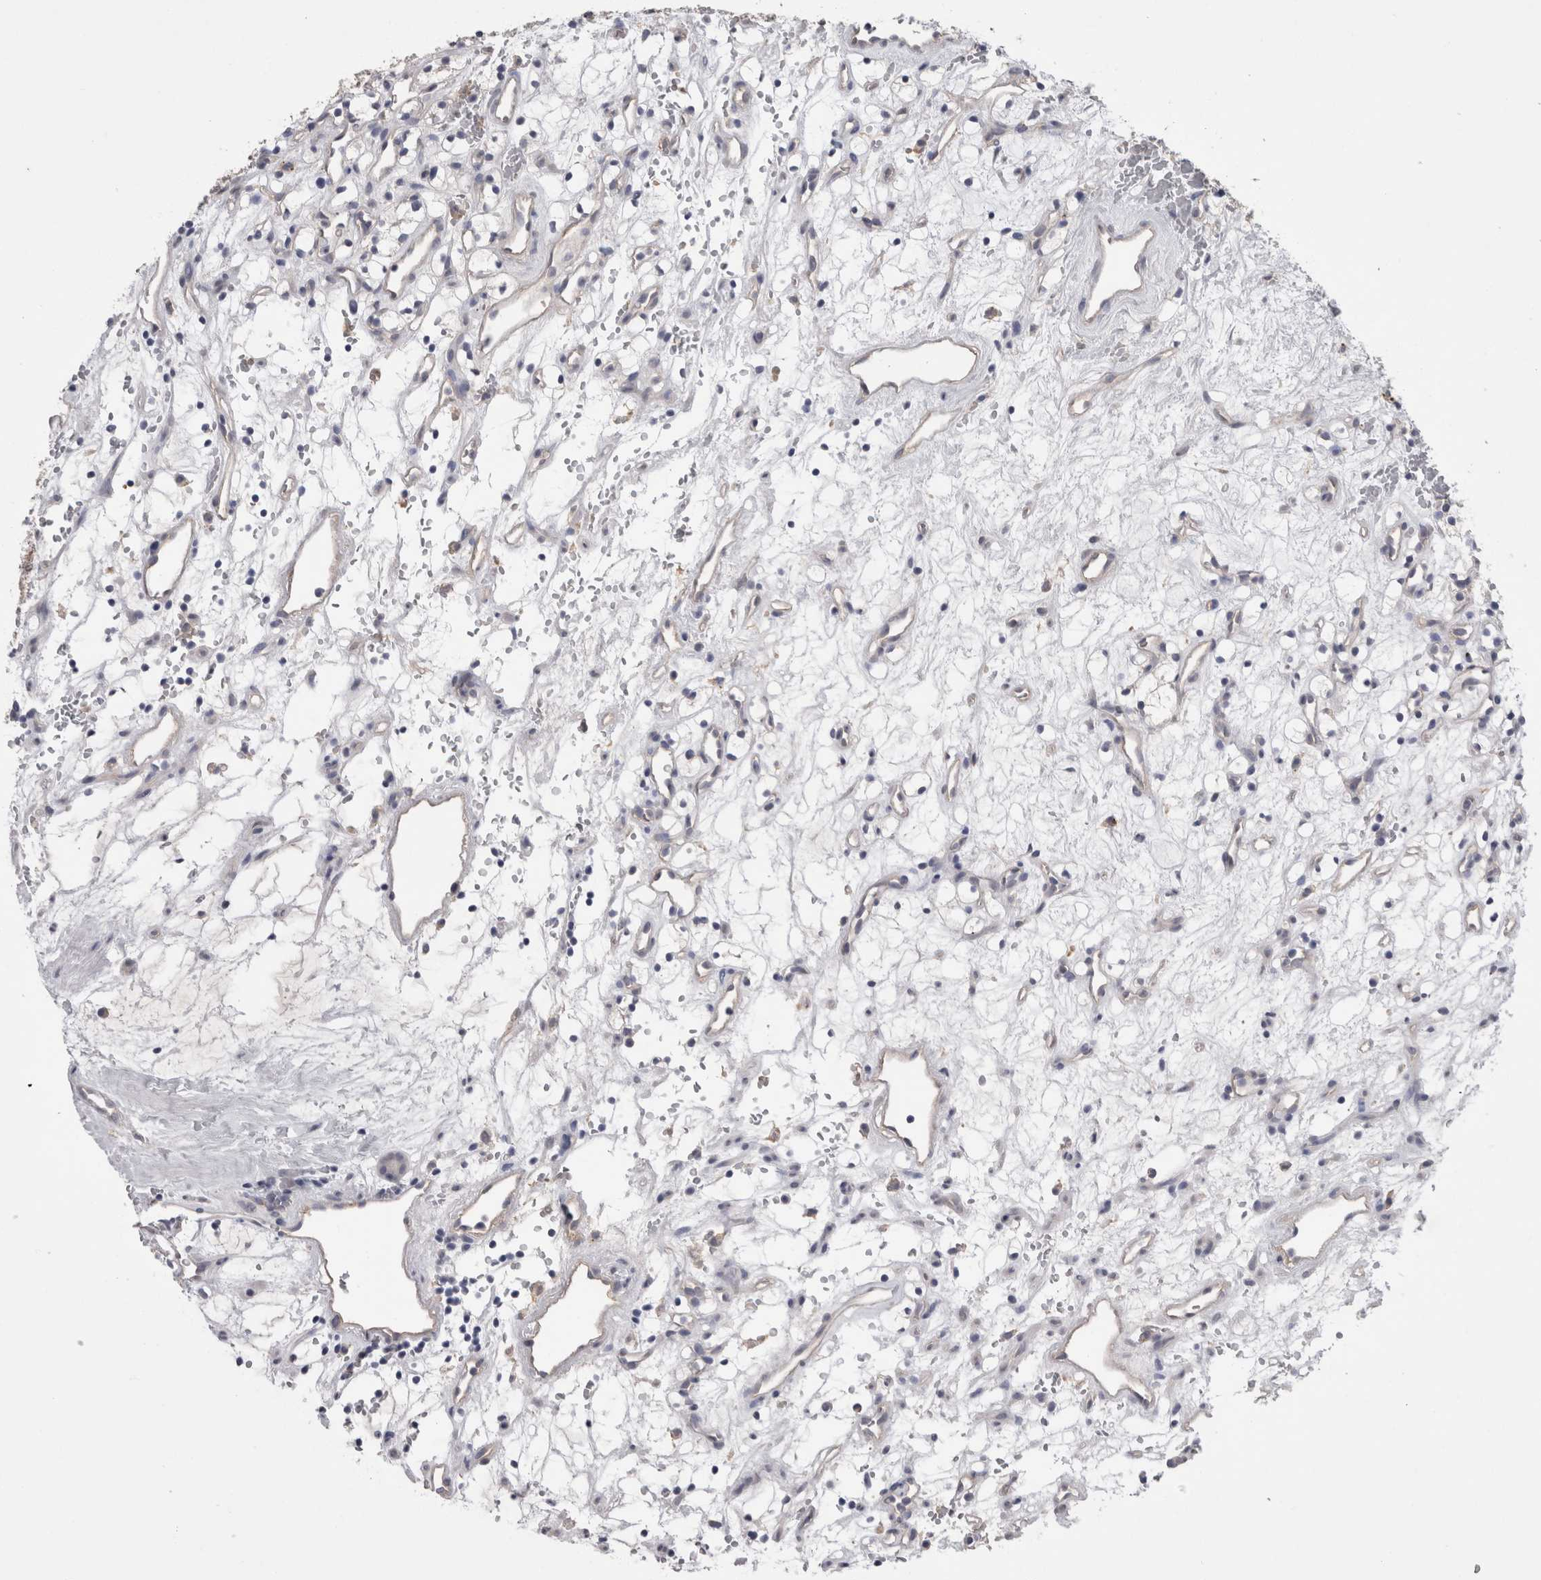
{"staining": {"intensity": "negative", "quantity": "none", "location": "none"}, "tissue": "renal cancer", "cell_type": "Tumor cells", "image_type": "cancer", "snomed": [{"axis": "morphology", "description": "Adenocarcinoma, NOS"}, {"axis": "topography", "description": "Kidney"}], "caption": "The immunohistochemistry micrograph has no significant staining in tumor cells of renal cancer tissue. (Brightfield microscopy of DAB IHC at high magnification).", "gene": "NECTIN2", "patient": {"sex": "female", "age": 60}}